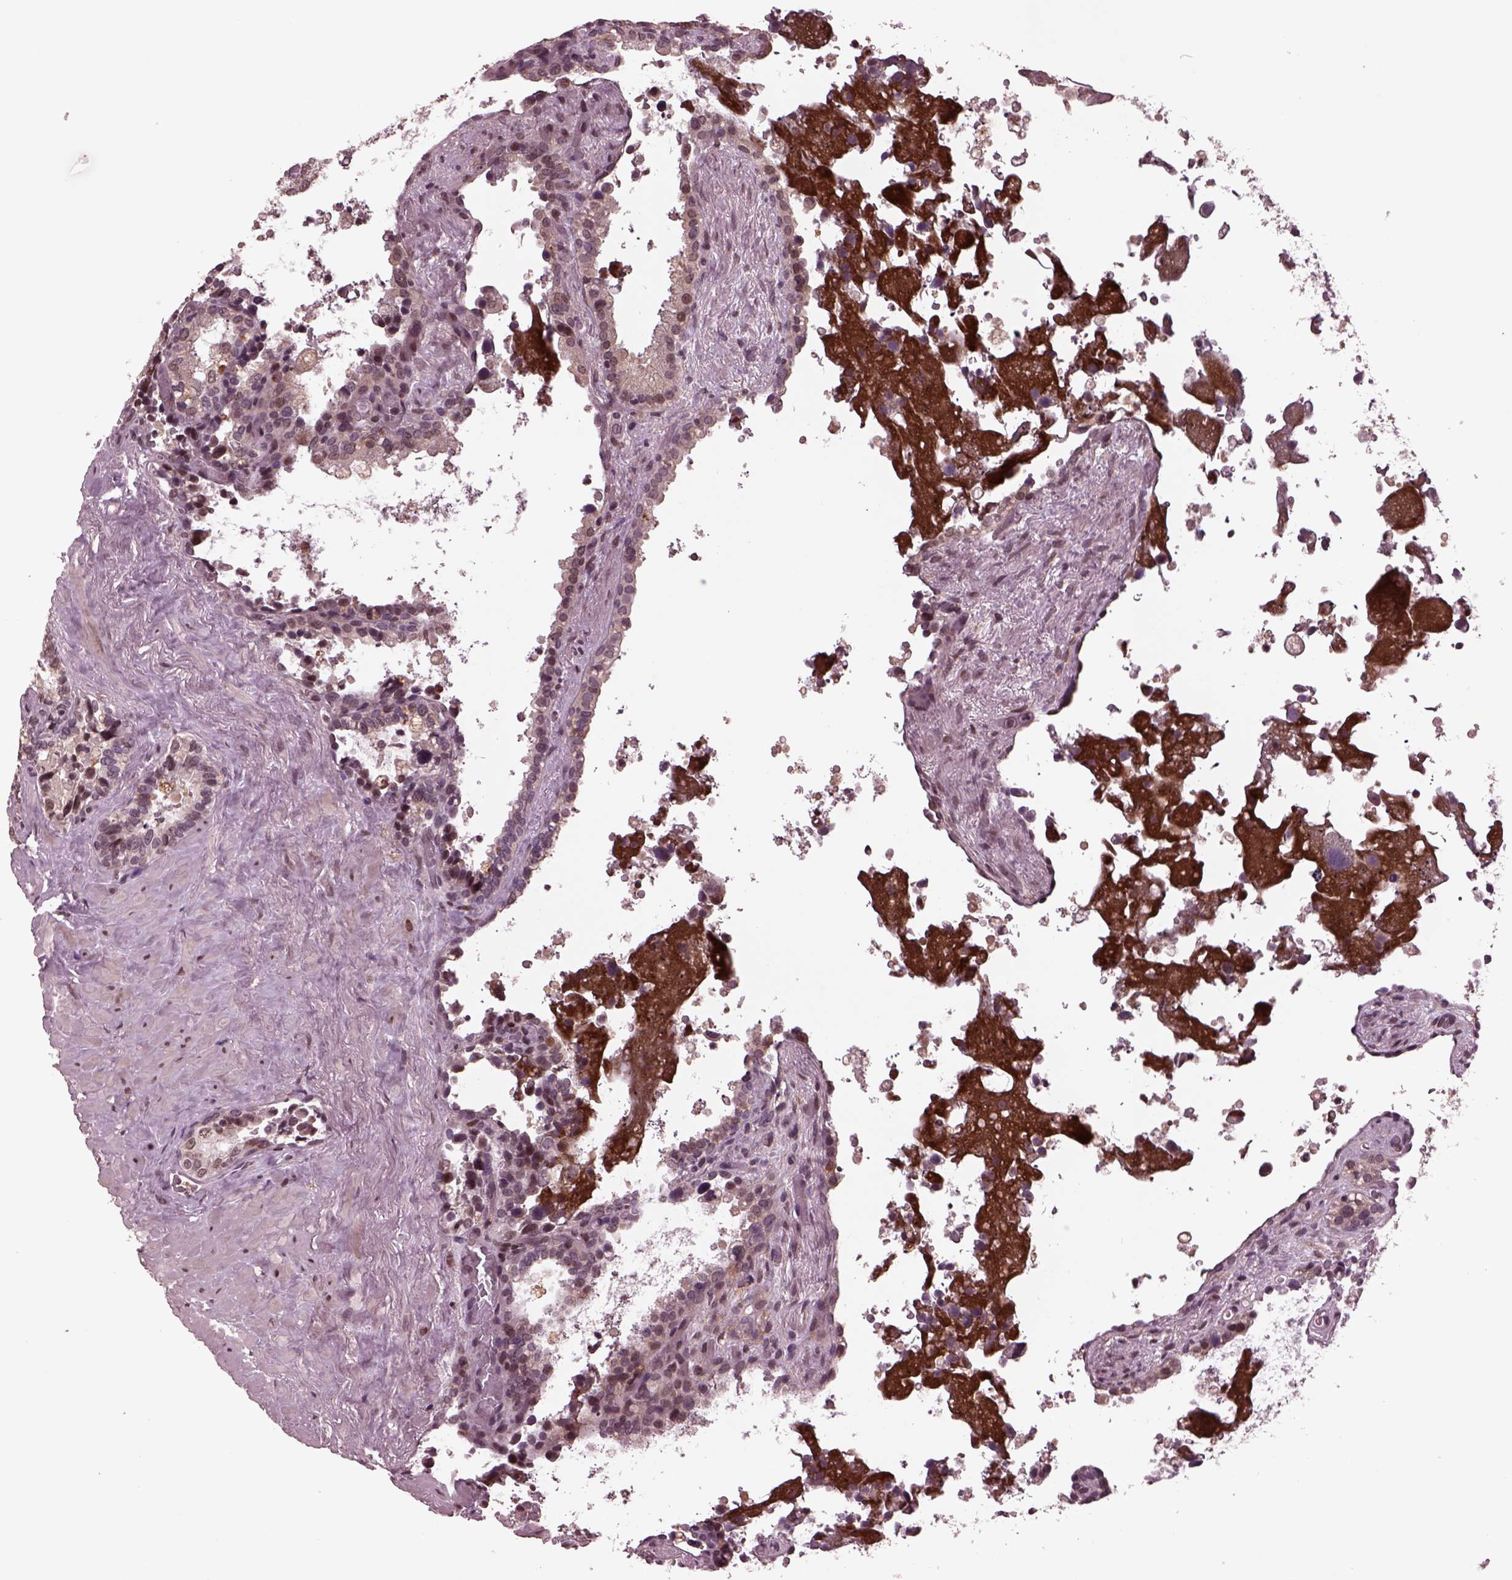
{"staining": {"intensity": "weak", "quantity": "<25%", "location": "nuclear"}, "tissue": "seminal vesicle", "cell_type": "Glandular cells", "image_type": "normal", "snomed": [{"axis": "morphology", "description": "Normal tissue, NOS"}, {"axis": "topography", "description": "Seminal veicle"}], "caption": "DAB immunohistochemical staining of normal human seminal vesicle reveals no significant positivity in glandular cells.", "gene": "NAP1L5", "patient": {"sex": "male", "age": 71}}